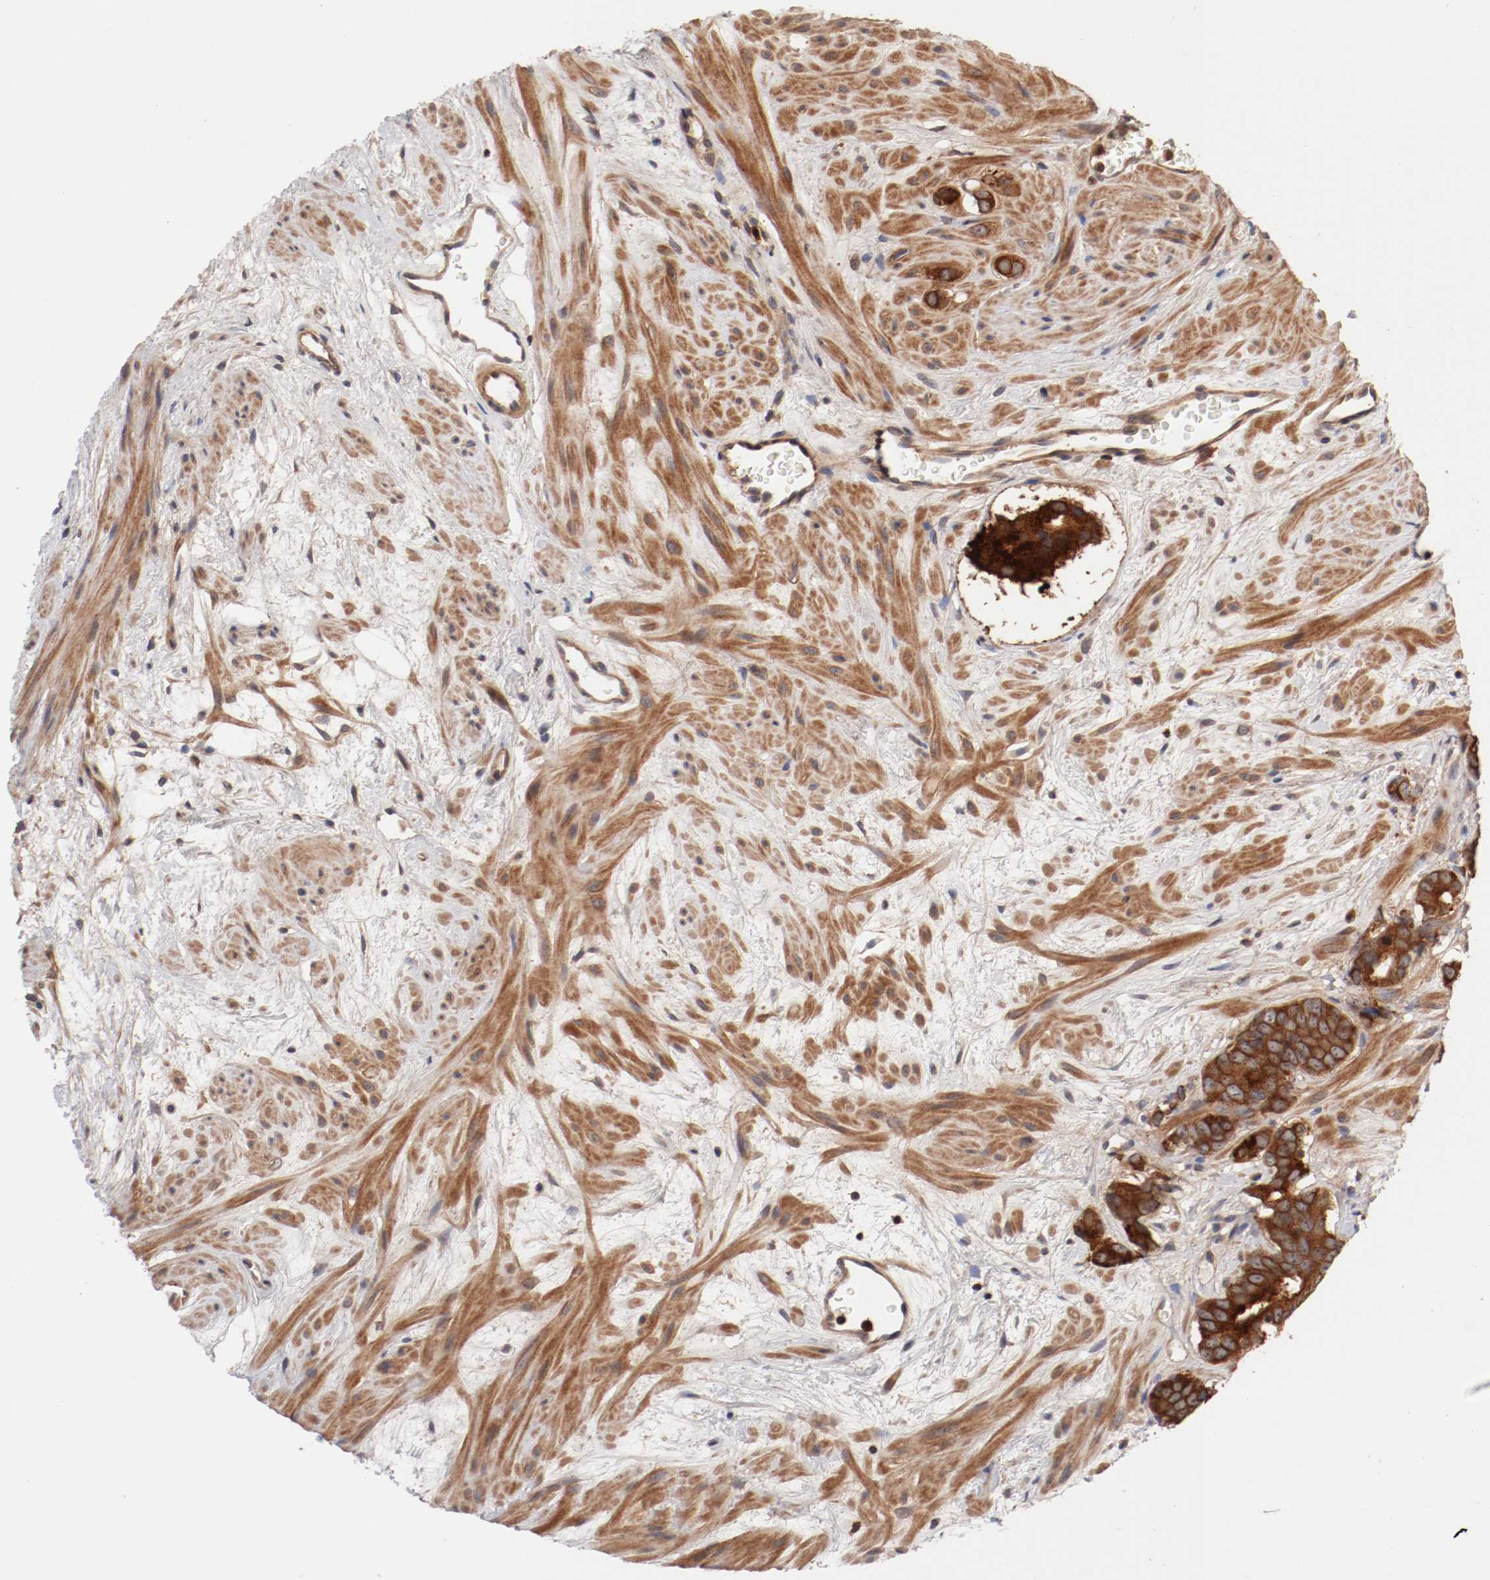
{"staining": {"intensity": "strong", "quantity": ">75%", "location": "cytoplasmic/membranous"}, "tissue": "prostate cancer", "cell_type": "Tumor cells", "image_type": "cancer", "snomed": [{"axis": "morphology", "description": "Adenocarcinoma, Low grade"}, {"axis": "topography", "description": "Prostate"}], "caption": "Immunohistochemistry photomicrograph of prostate adenocarcinoma (low-grade) stained for a protein (brown), which shows high levels of strong cytoplasmic/membranous expression in about >75% of tumor cells.", "gene": "GUF1", "patient": {"sex": "male", "age": 57}}